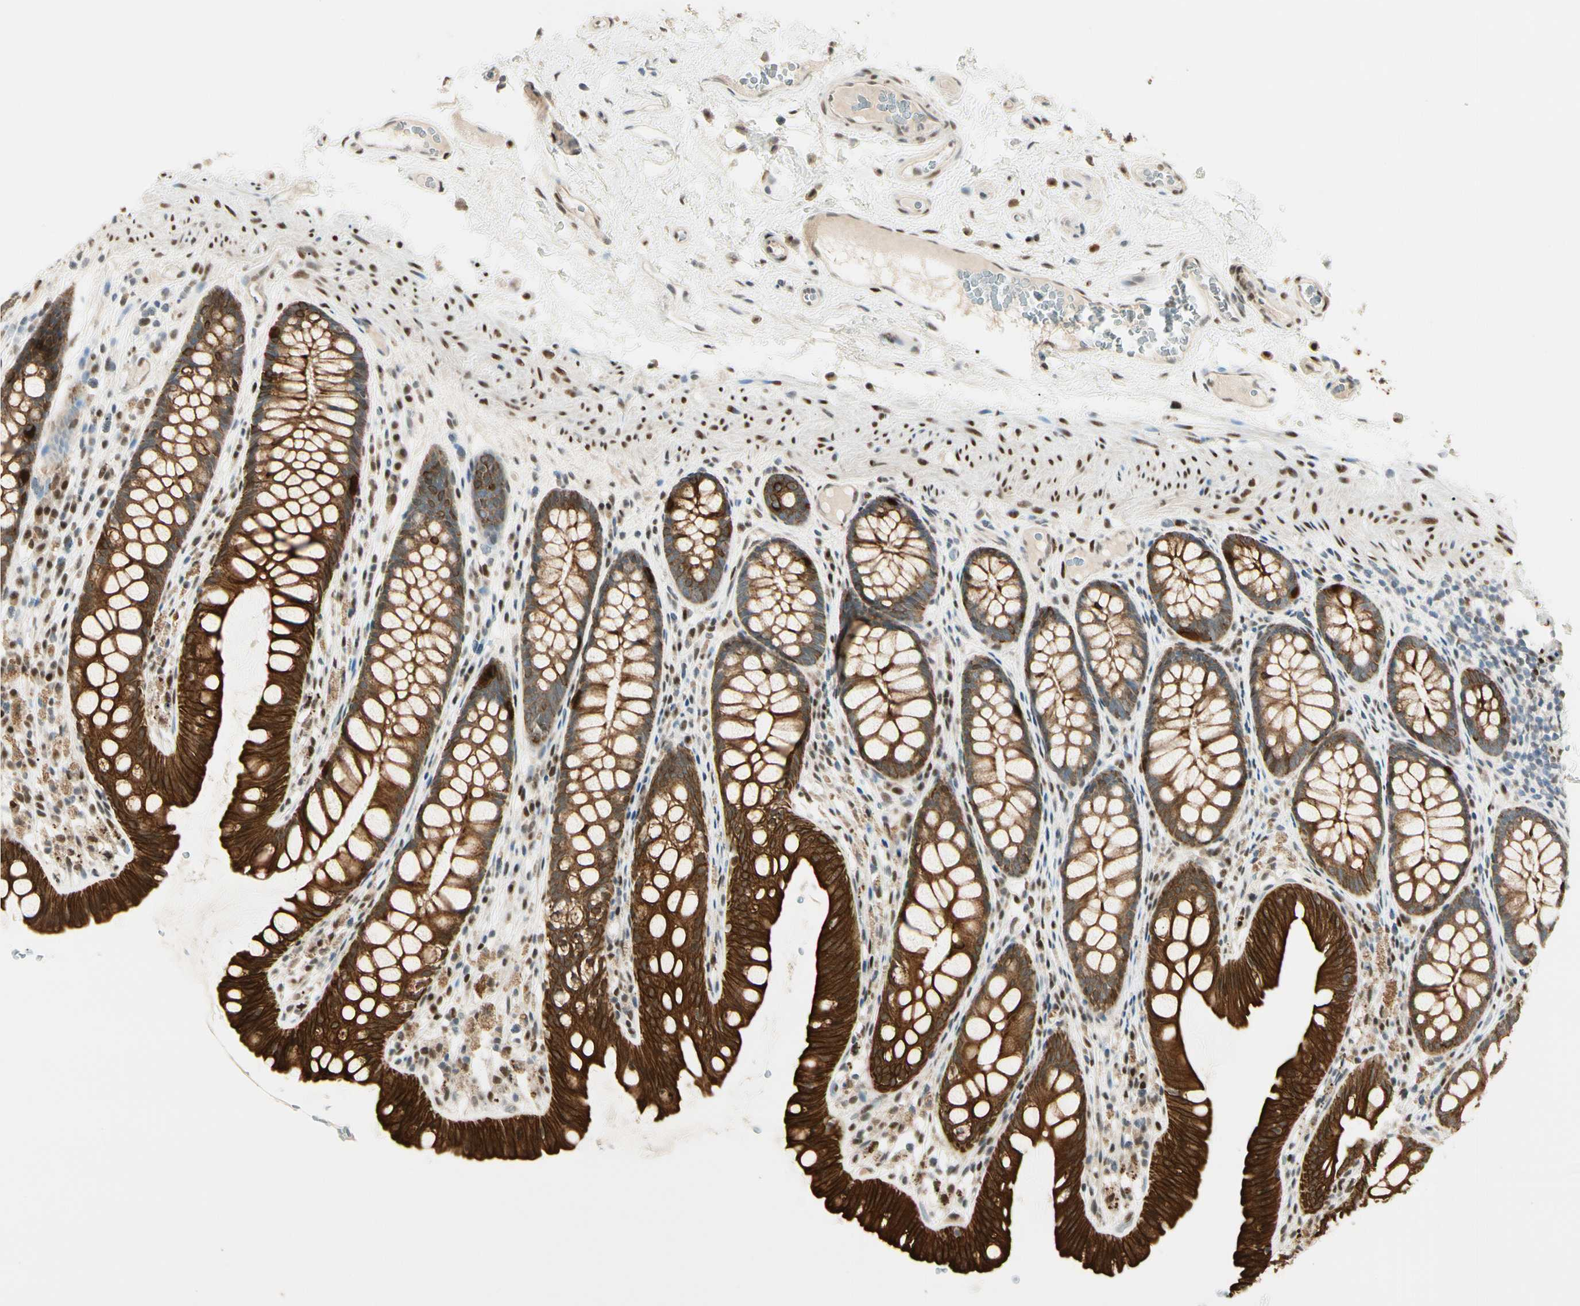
{"staining": {"intensity": "weak", "quantity": ">75%", "location": "cytoplasmic/membranous,nuclear"}, "tissue": "colon", "cell_type": "Endothelial cells", "image_type": "normal", "snomed": [{"axis": "morphology", "description": "Normal tissue, NOS"}, {"axis": "topography", "description": "Colon"}], "caption": "IHC of benign human colon displays low levels of weak cytoplasmic/membranous,nuclear staining in approximately >75% of endothelial cells.", "gene": "ATXN1", "patient": {"sex": "female", "age": 55}}